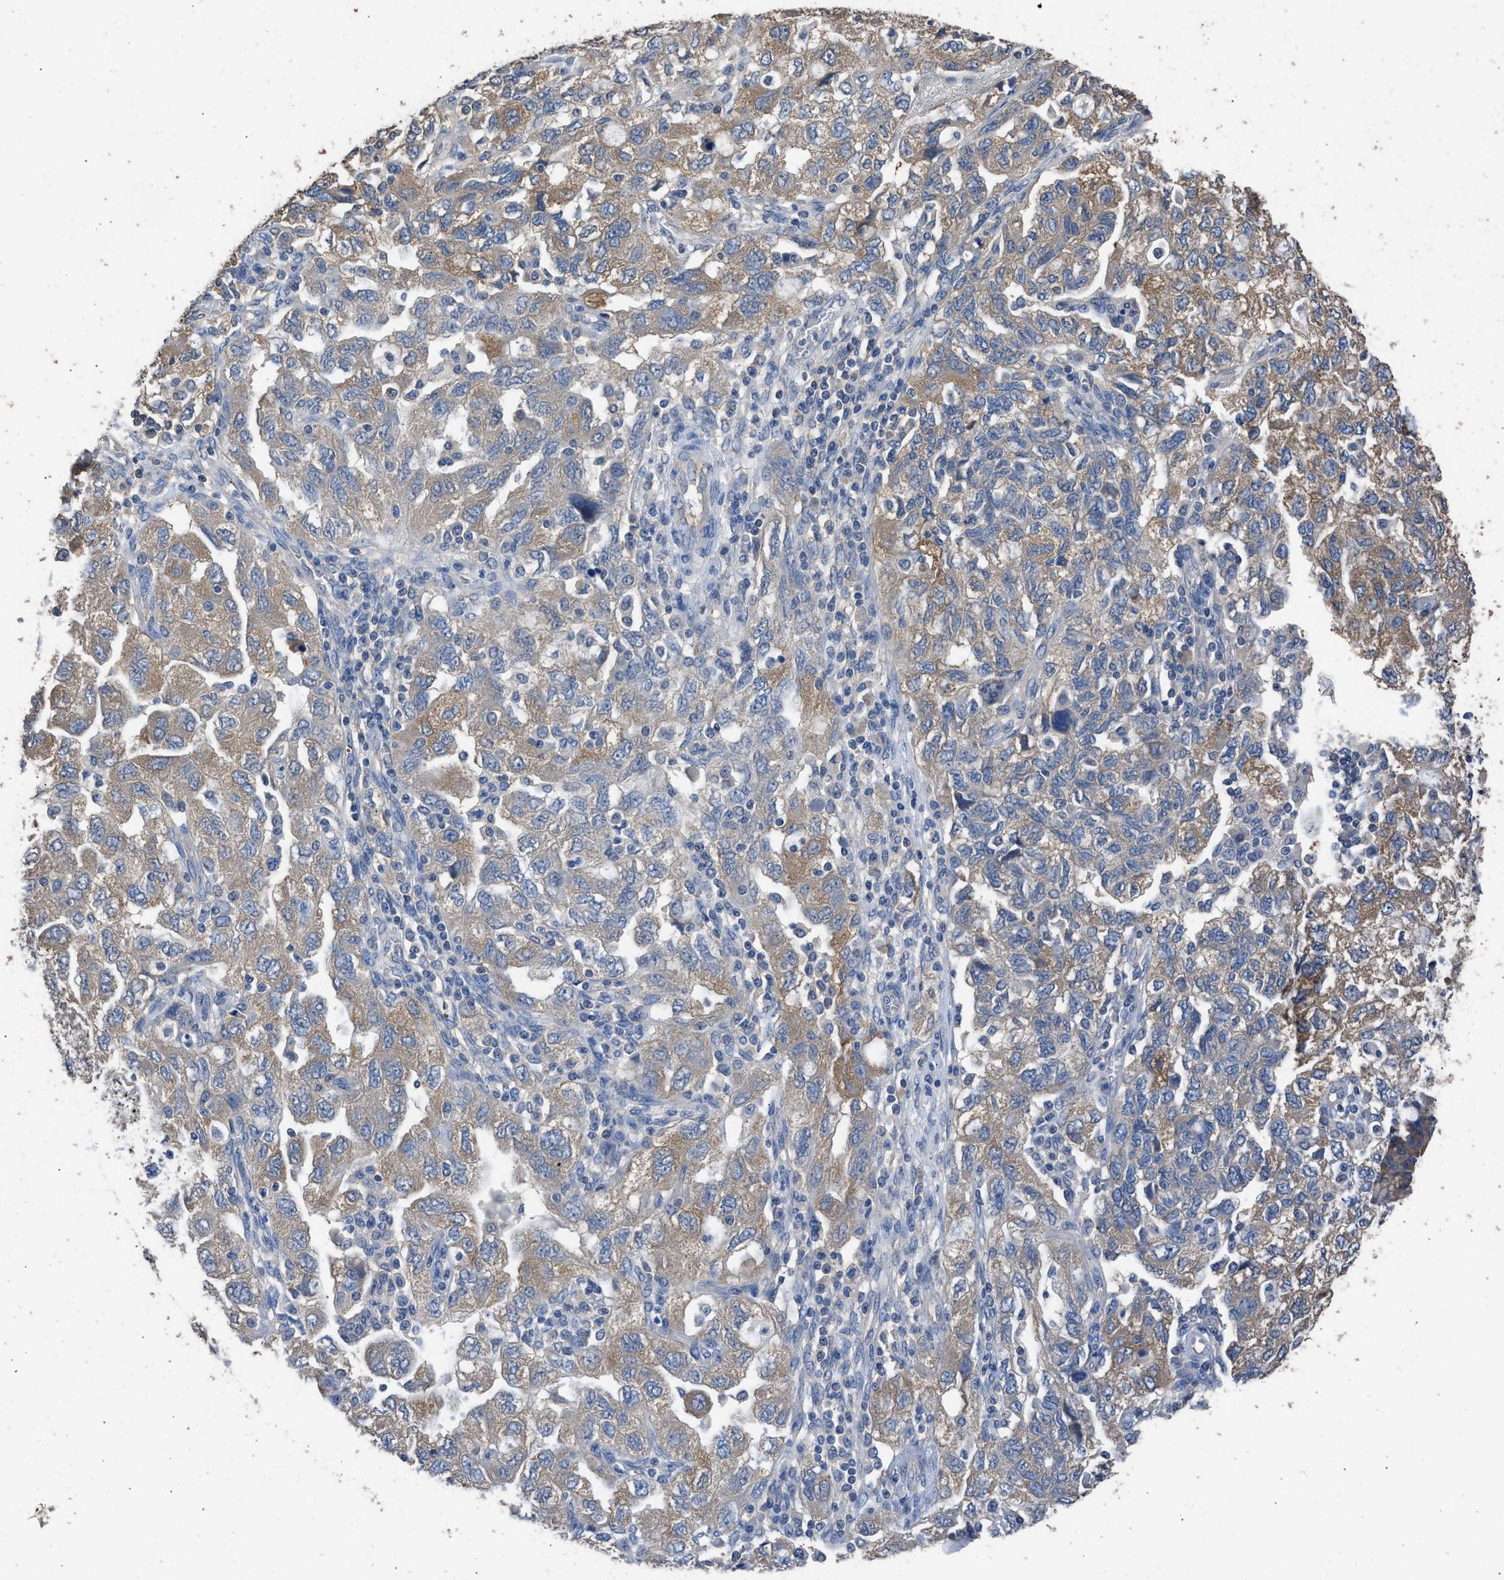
{"staining": {"intensity": "moderate", "quantity": ">75%", "location": "cytoplasmic/membranous"}, "tissue": "ovarian cancer", "cell_type": "Tumor cells", "image_type": "cancer", "snomed": [{"axis": "morphology", "description": "Carcinoma, NOS"}, {"axis": "morphology", "description": "Cystadenocarcinoma, serous, NOS"}, {"axis": "topography", "description": "Ovary"}], "caption": "Immunohistochemistry of human ovarian cancer reveals medium levels of moderate cytoplasmic/membranous positivity in approximately >75% of tumor cells.", "gene": "ITSN1", "patient": {"sex": "female", "age": 69}}